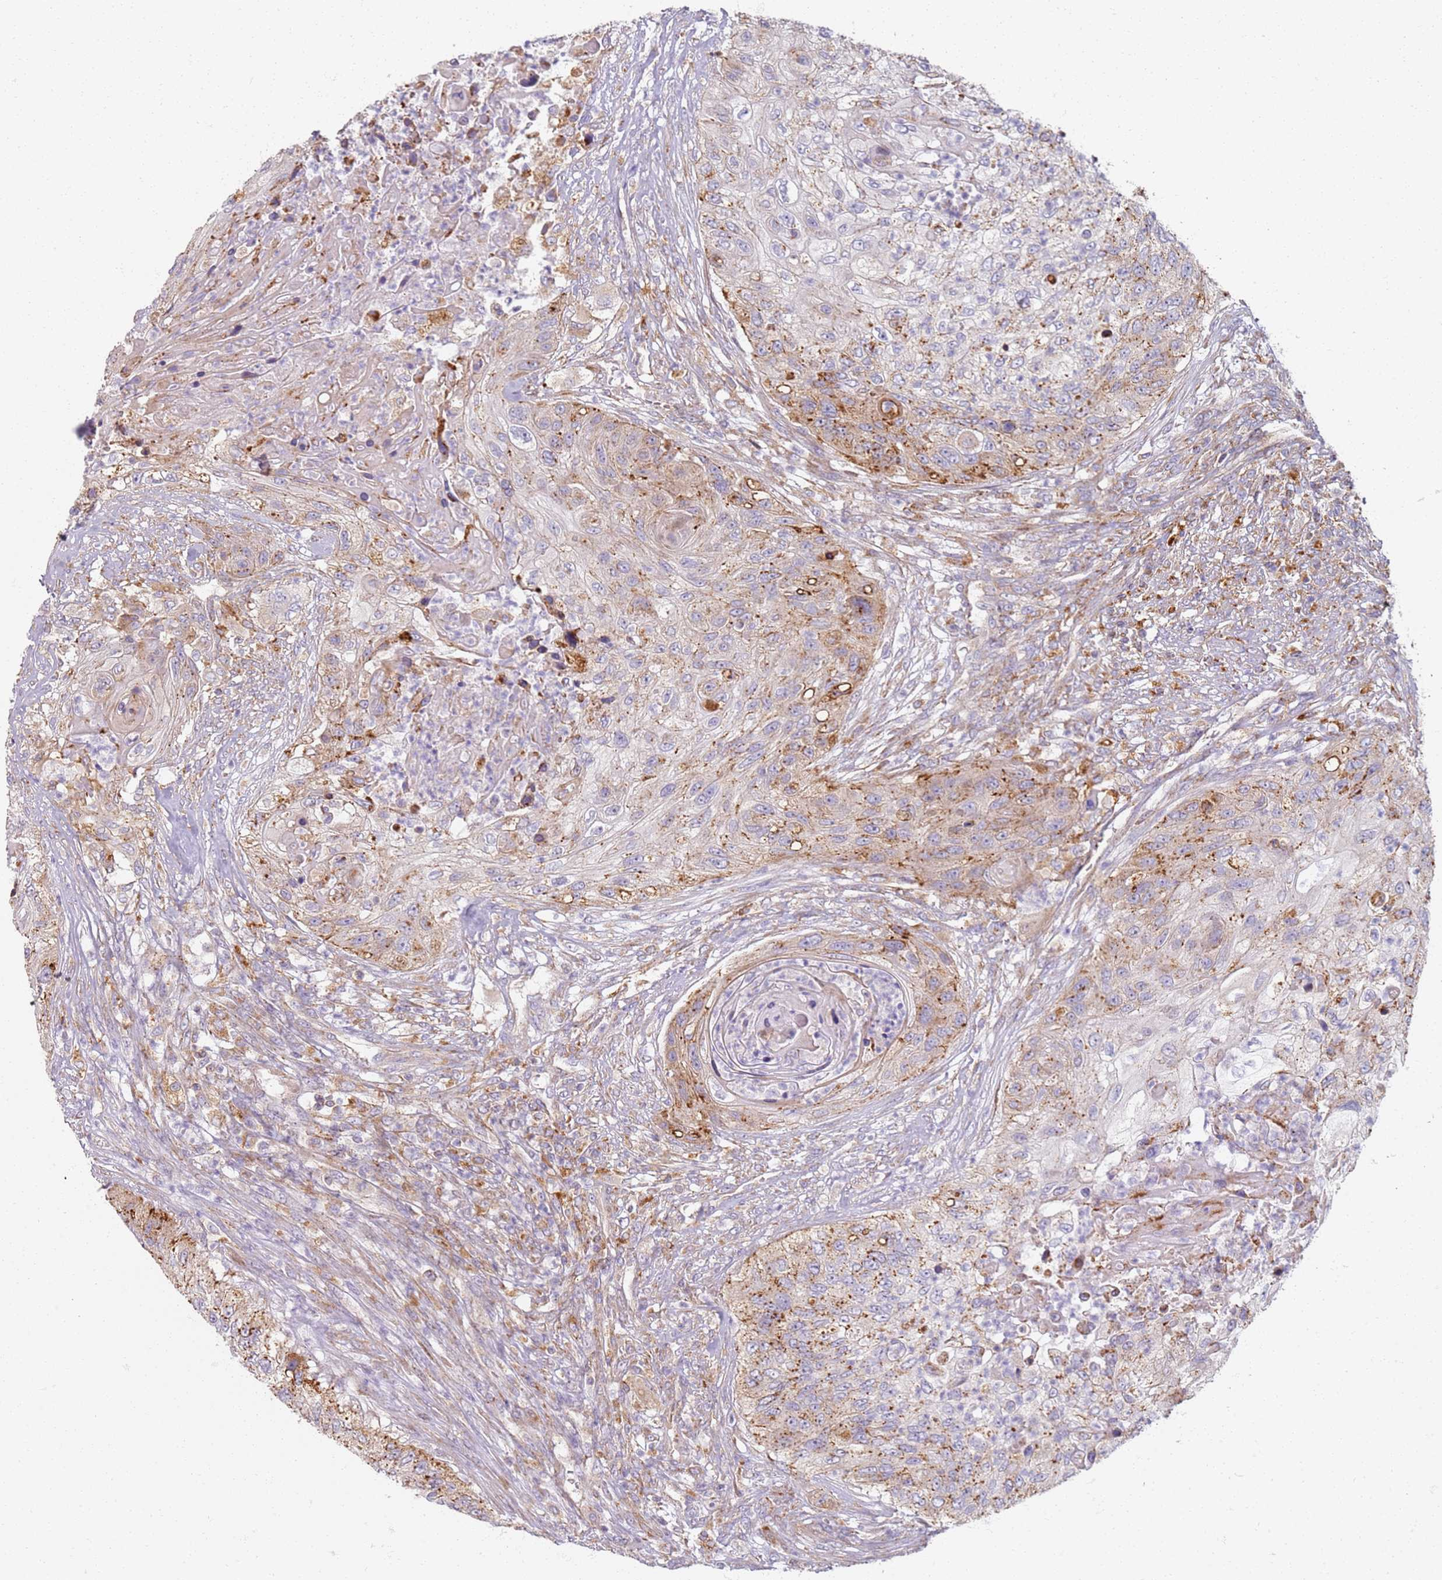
{"staining": {"intensity": "moderate", "quantity": "25%-75%", "location": "cytoplasmic/membranous"}, "tissue": "urothelial cancer", "cell_type": "Tumor cells", "image_type": "cancer", "snomed": [{"axis": "morphology", "description": "Urothelial carcinoma, High grade"}, {"axis": "topography", "description": "Urinary bladder"}], "caption": "The image reveals immunohistochemical staining of urothelial cancer. There is moderate cytoplasmic/membranous positivity is appreciated in about 25%-75% of tumor cells.", "gene": "PROKR2", "patient": {"sex": "female", "age": 60}}